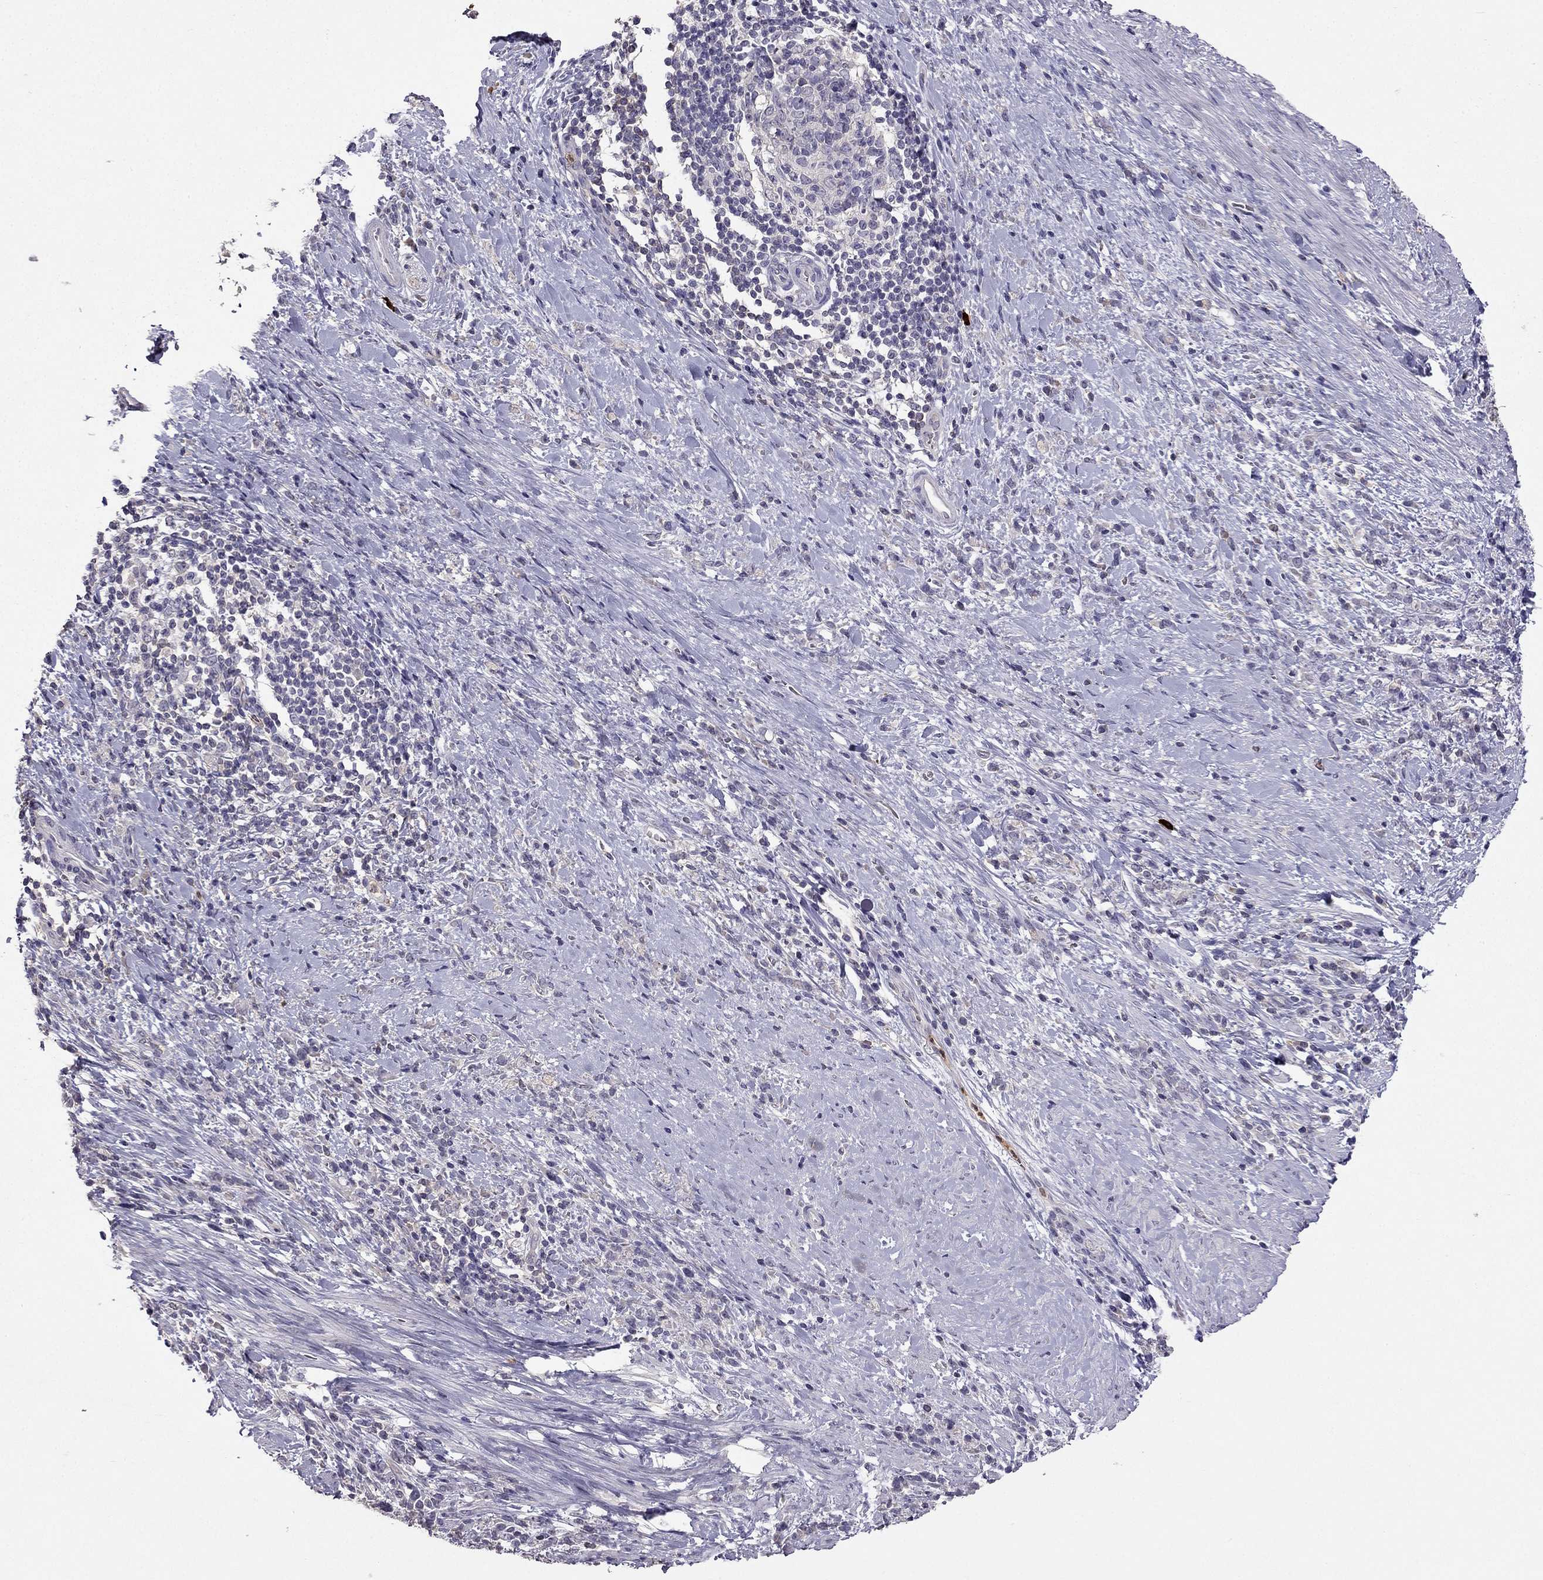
{"staining": {"intensity": "negative", "quantity": "none", "location": "none"}, "tissue": "stomach cancer", "cell_type": "Tumor cells", "image_type": "cancer", "snomed": [{"axis": "morphology", "description": "Adenocarcinoma, NOS"}, {"axis": "topography", "description": "Stomach"}], "caption": "IHC of adenocarcinoma (stomach) reveals no positivity in tumor cells.", "gene": "RFLNB", "patient": {"sex": "female", "age": 57}}